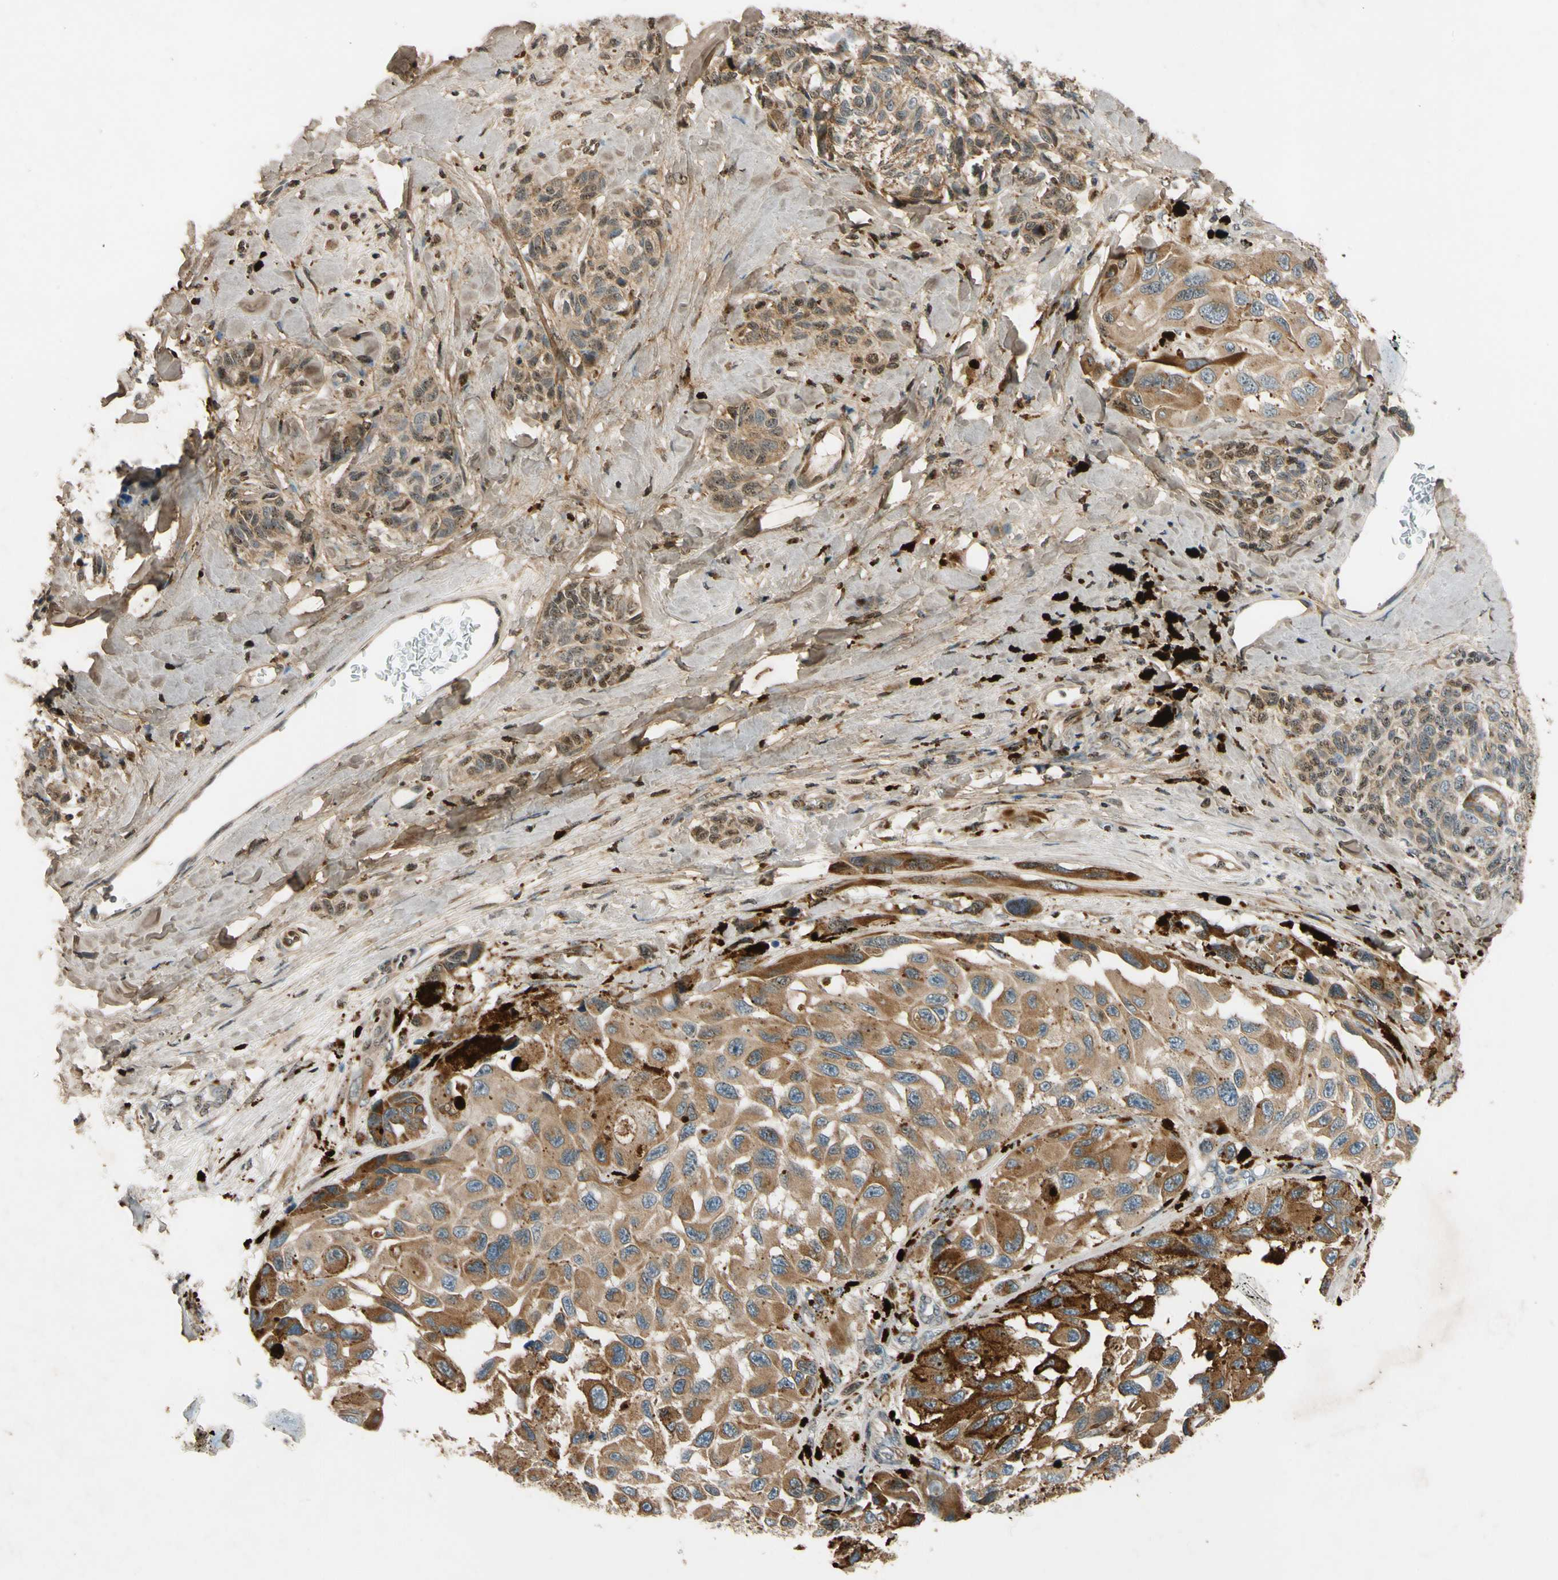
{"staining": {"intensity": "strong", "quantity": ">75%", "location": "cytoplasmic/membranous"}, "tissue": "melanoma", "cell_type": "Tumor cells", "image_type": "cancer", "snomed": [{"axis": "morphology", "description": "Malignant melanoma, NOS"}, {"axis": "topography", "description": "Skin"}], "caption": "Tumor cells show high levels of strong cytoplasmic/membranous staining in about >75% of cells in melanoma.", "gene": "MST1R", "patient": {"sex": "female", "age": 73}}